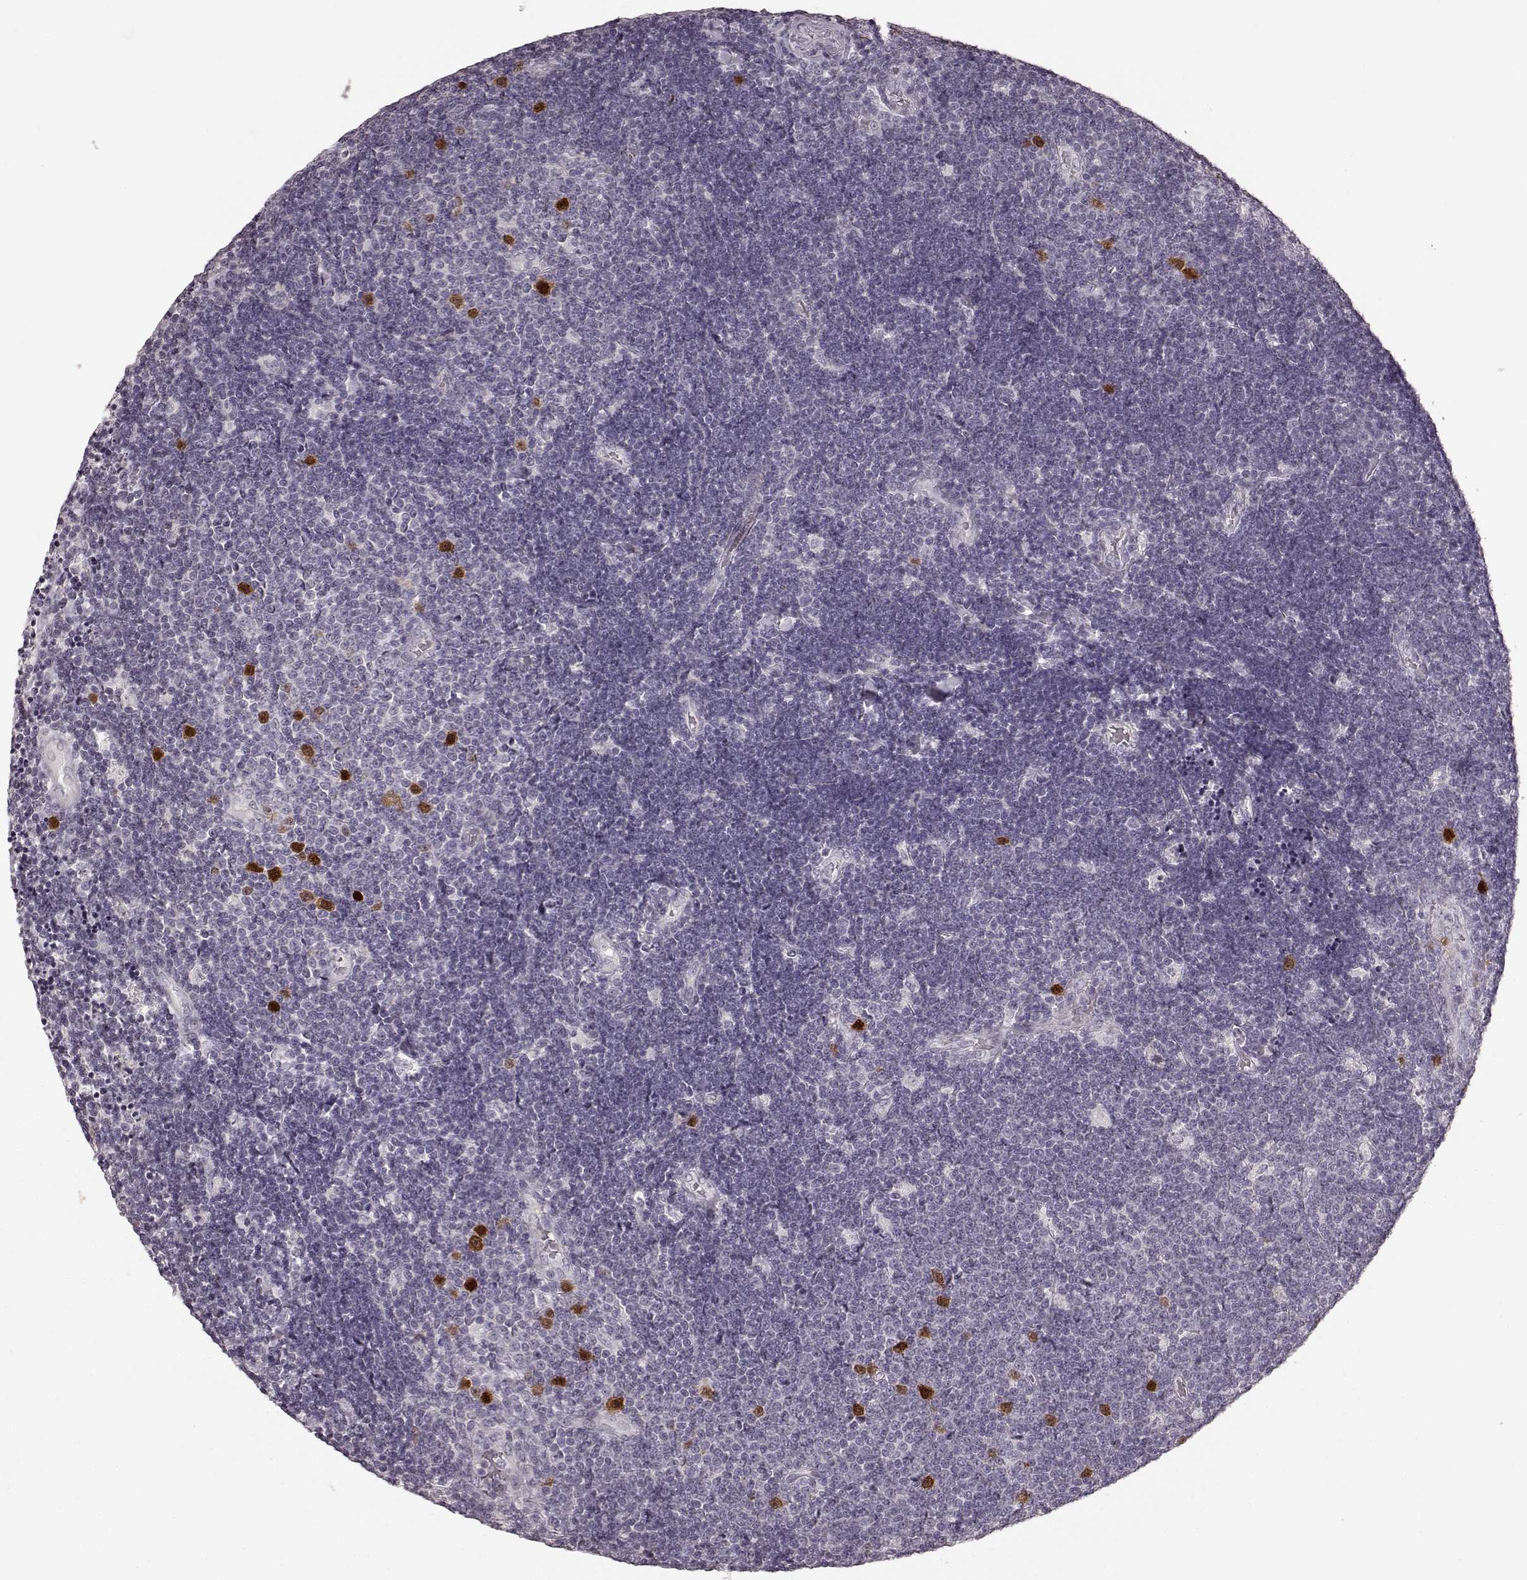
{"staining": {"intensity": "strong", "quantity": "<25%", "location": "nuclear"}, "tissue": "lymphoma", "cell_type": "Tumor cells", "image_type": "cancer", "snomed": [{"axis": "morphology", "description": "Malignant lymphoma, non-Hodgkin's type, Low grade"}, {"axis": "topography", "description": "Brain"}], "caption": "Strong nuclear staining is present in about <25% of tumor cells in lymphoma.", "gene": "CCNA2", "patient": {"sex": "female", "age": 66}}